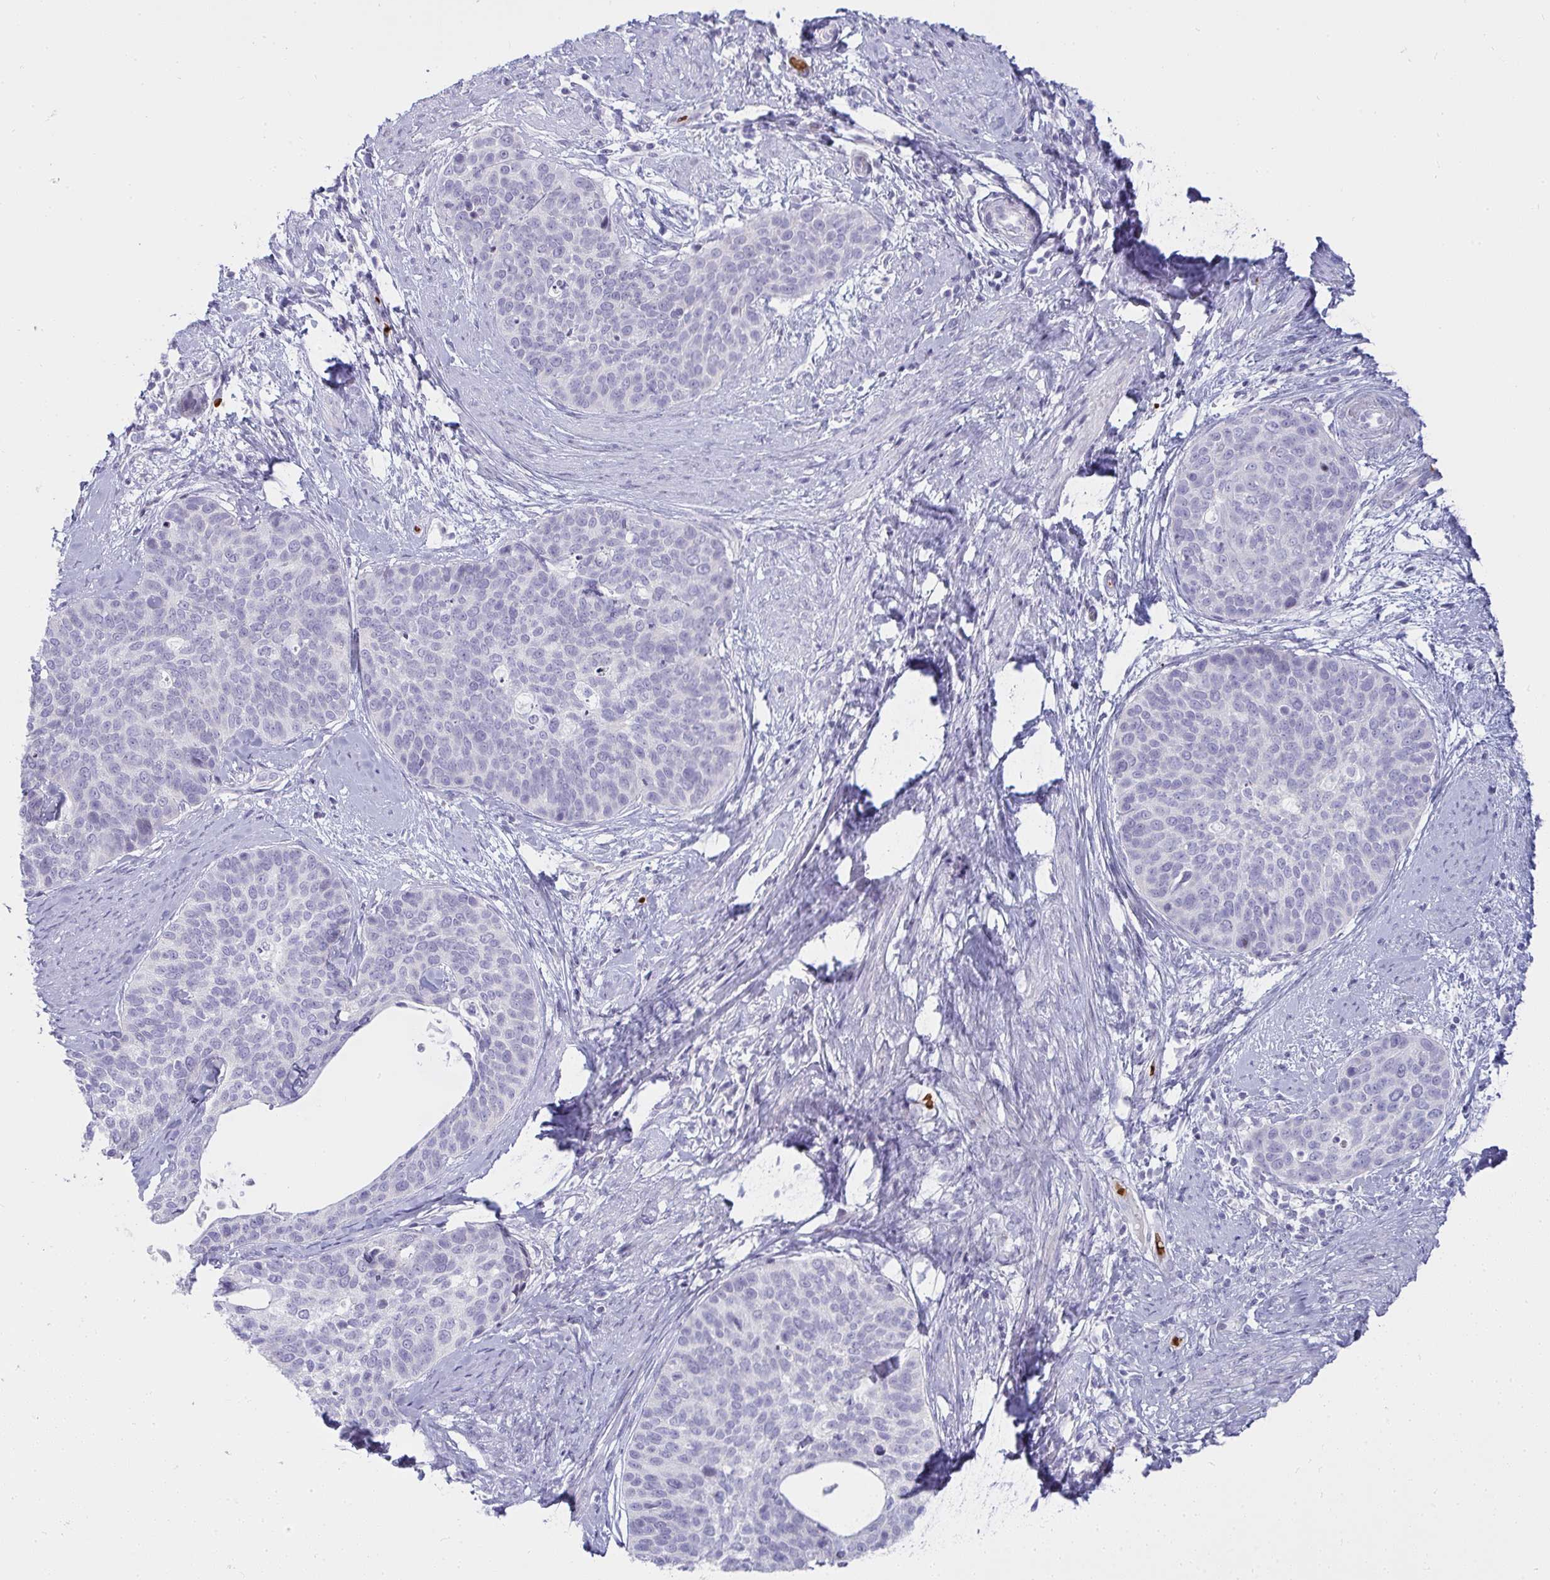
{"staining": {"intensity": "negative", "quantity": "none", "location": "none"}, "tissue": "cervical cancer", "cell_type": "Tumor cells", "image_type": "cancer", "snomed": [{"axis": "morphology", "description": "Squamous cell carcinoma, NOS"}, {"axis": "topography", "description": "Cervix"}], "caption": "IHC of human cervical cancer shows no positivity in tumor cells.", "gene": "ZNF182", "patient": {"sex": "female", "age": 69}}